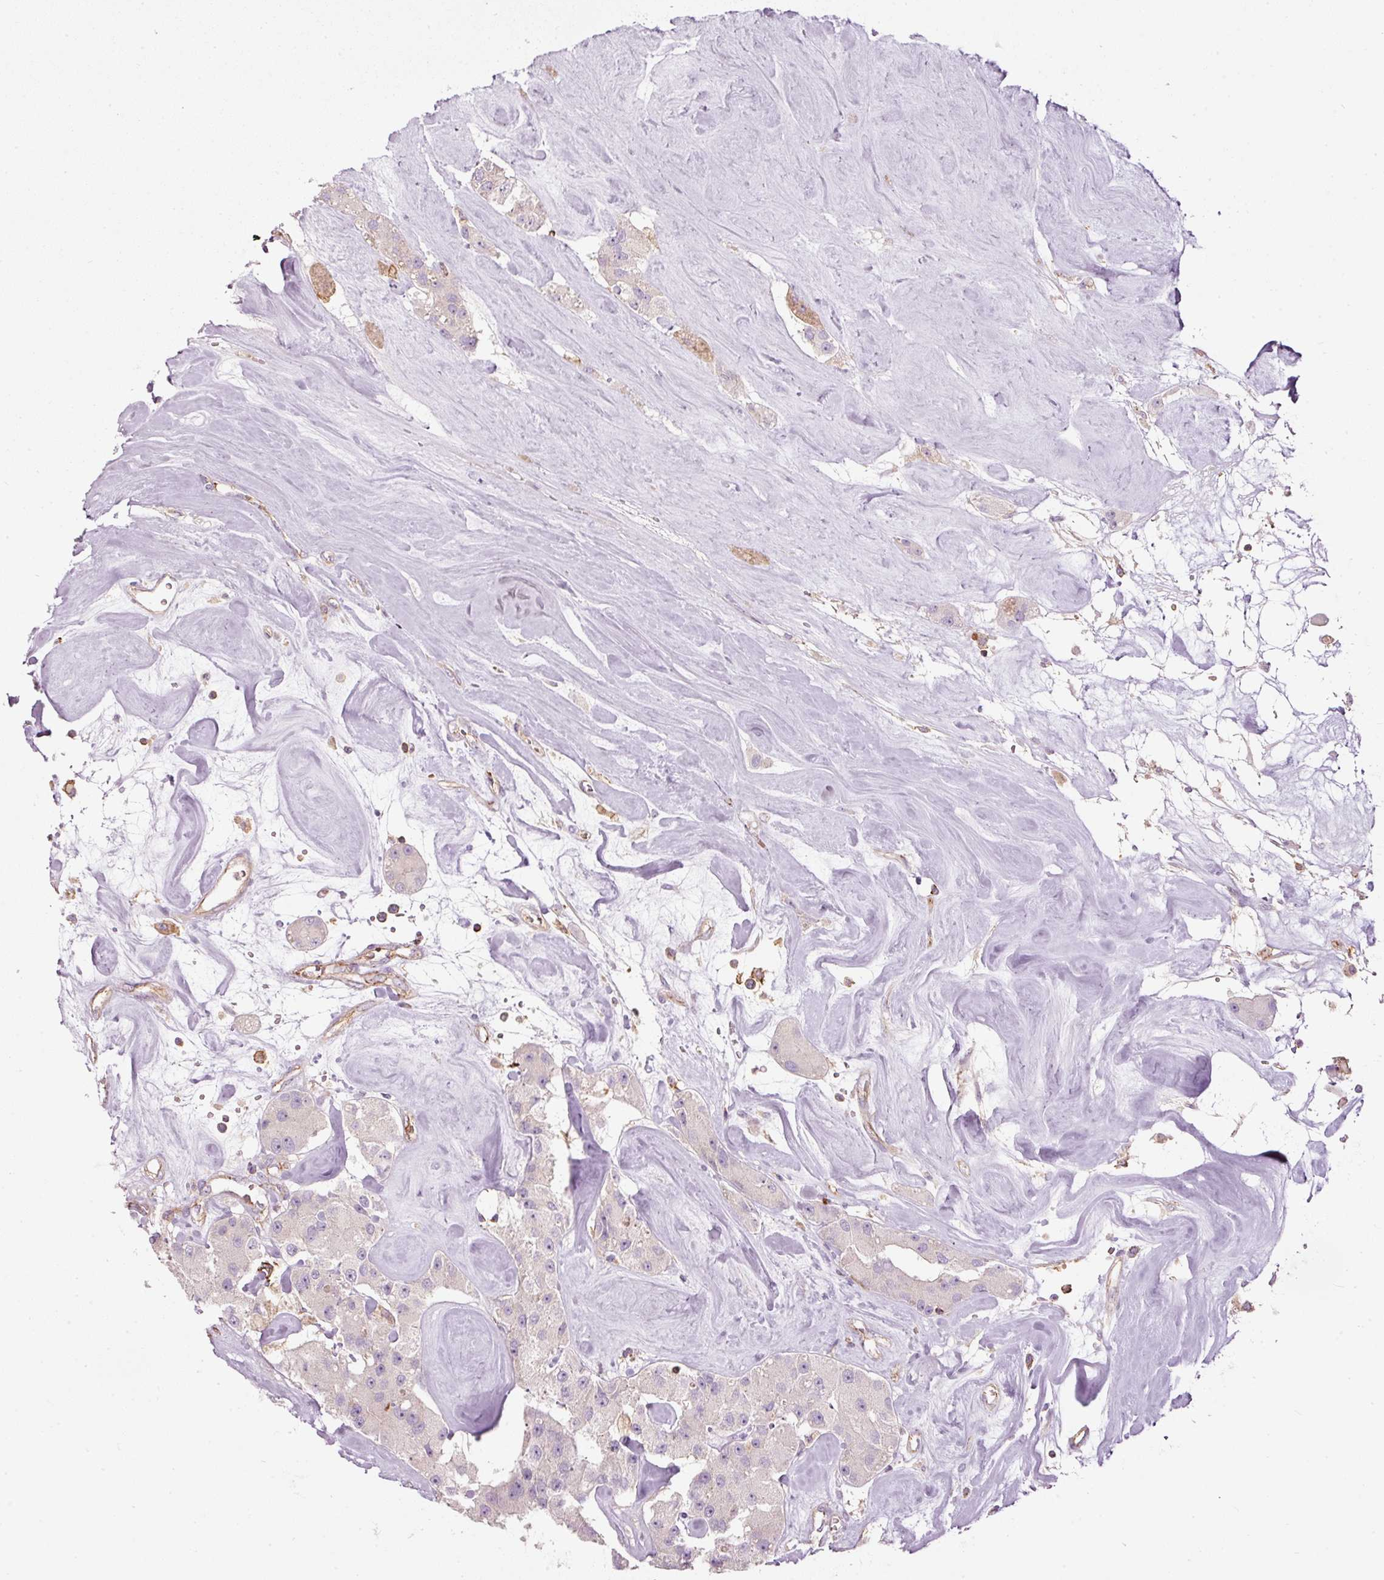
{"staining": {"intensity": "negative", "quantity": "none", "location": "none"}, "tissue": "carcinoid", "cell_type": "Tumor cells", "image_type": "cancer", "snomed": [{"axis": "morphology", "description": "Carcinoid, malignant, NOS"}, {"axis": "topography", "description": "Pancreas"}], "caption": "Immunohistochemical staining of carcinoid (malignant) displays no significant positivity in tumor cells.", "gene": "SIPA1", "patient": {"sex": "male", "age": 41}}